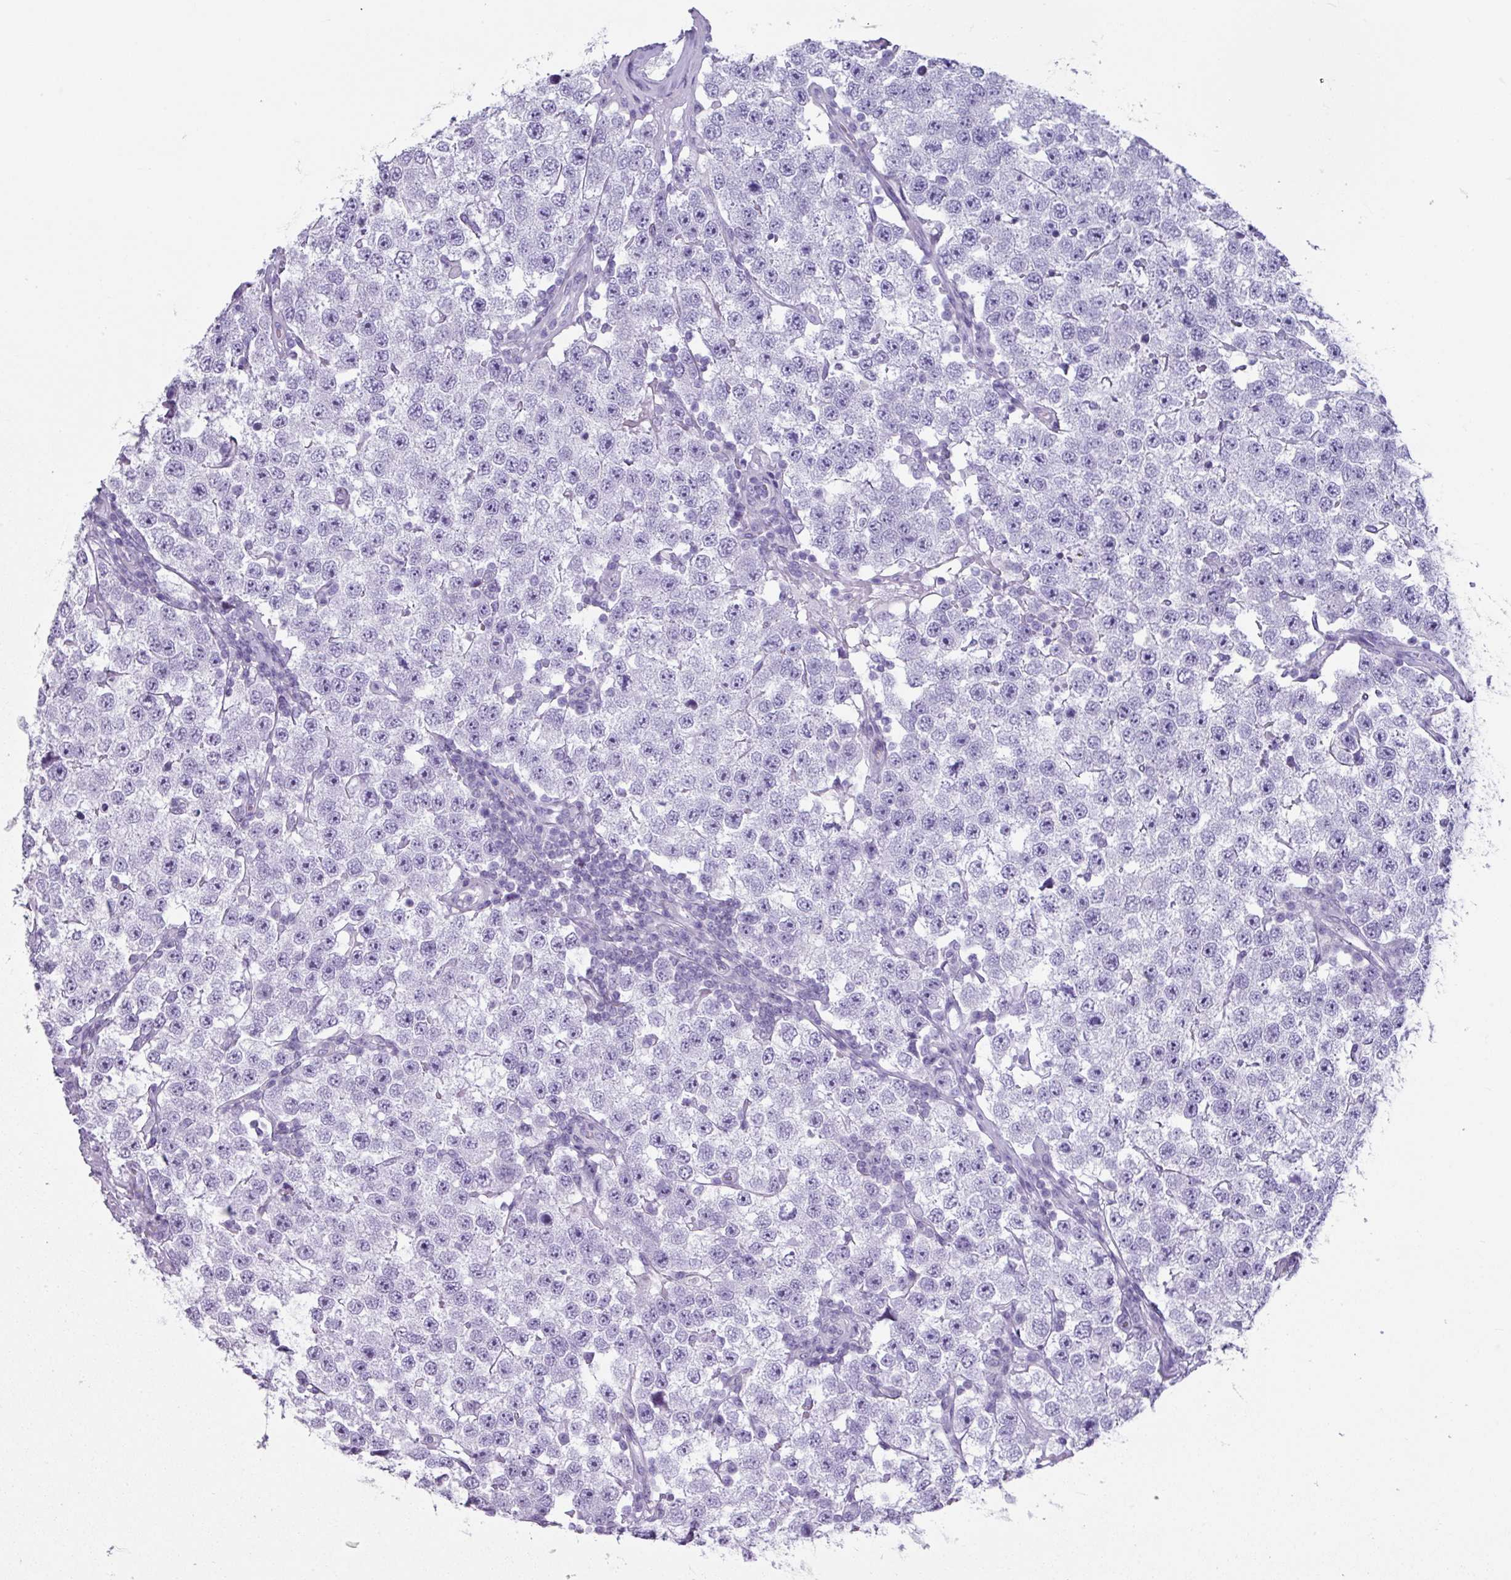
{"staining": {"intensity": "negative", "quantity": "none", "location": "none"}, "tissue": "testis cancer", "cell_type": "Tumor cells", "image_type": "cancer", "snomed": [{"axis": "morphology", "description": "Seminoma, NOS"}, {"axis": "topography", "description": "Testis"}], "caption": "Immunohistochemistry photomicrograph of human seminoma (testis) stained for a protein (brown), which displays no staining in tumor cells. (Stains: DAB (3,3'-diaminobenzidine) IHC with hematoxylin counter stain, Microscopy: brightfield microscopy at high magnification).", "gene": "STAT5A", "patient": {"sex": "male", "age": 34}}